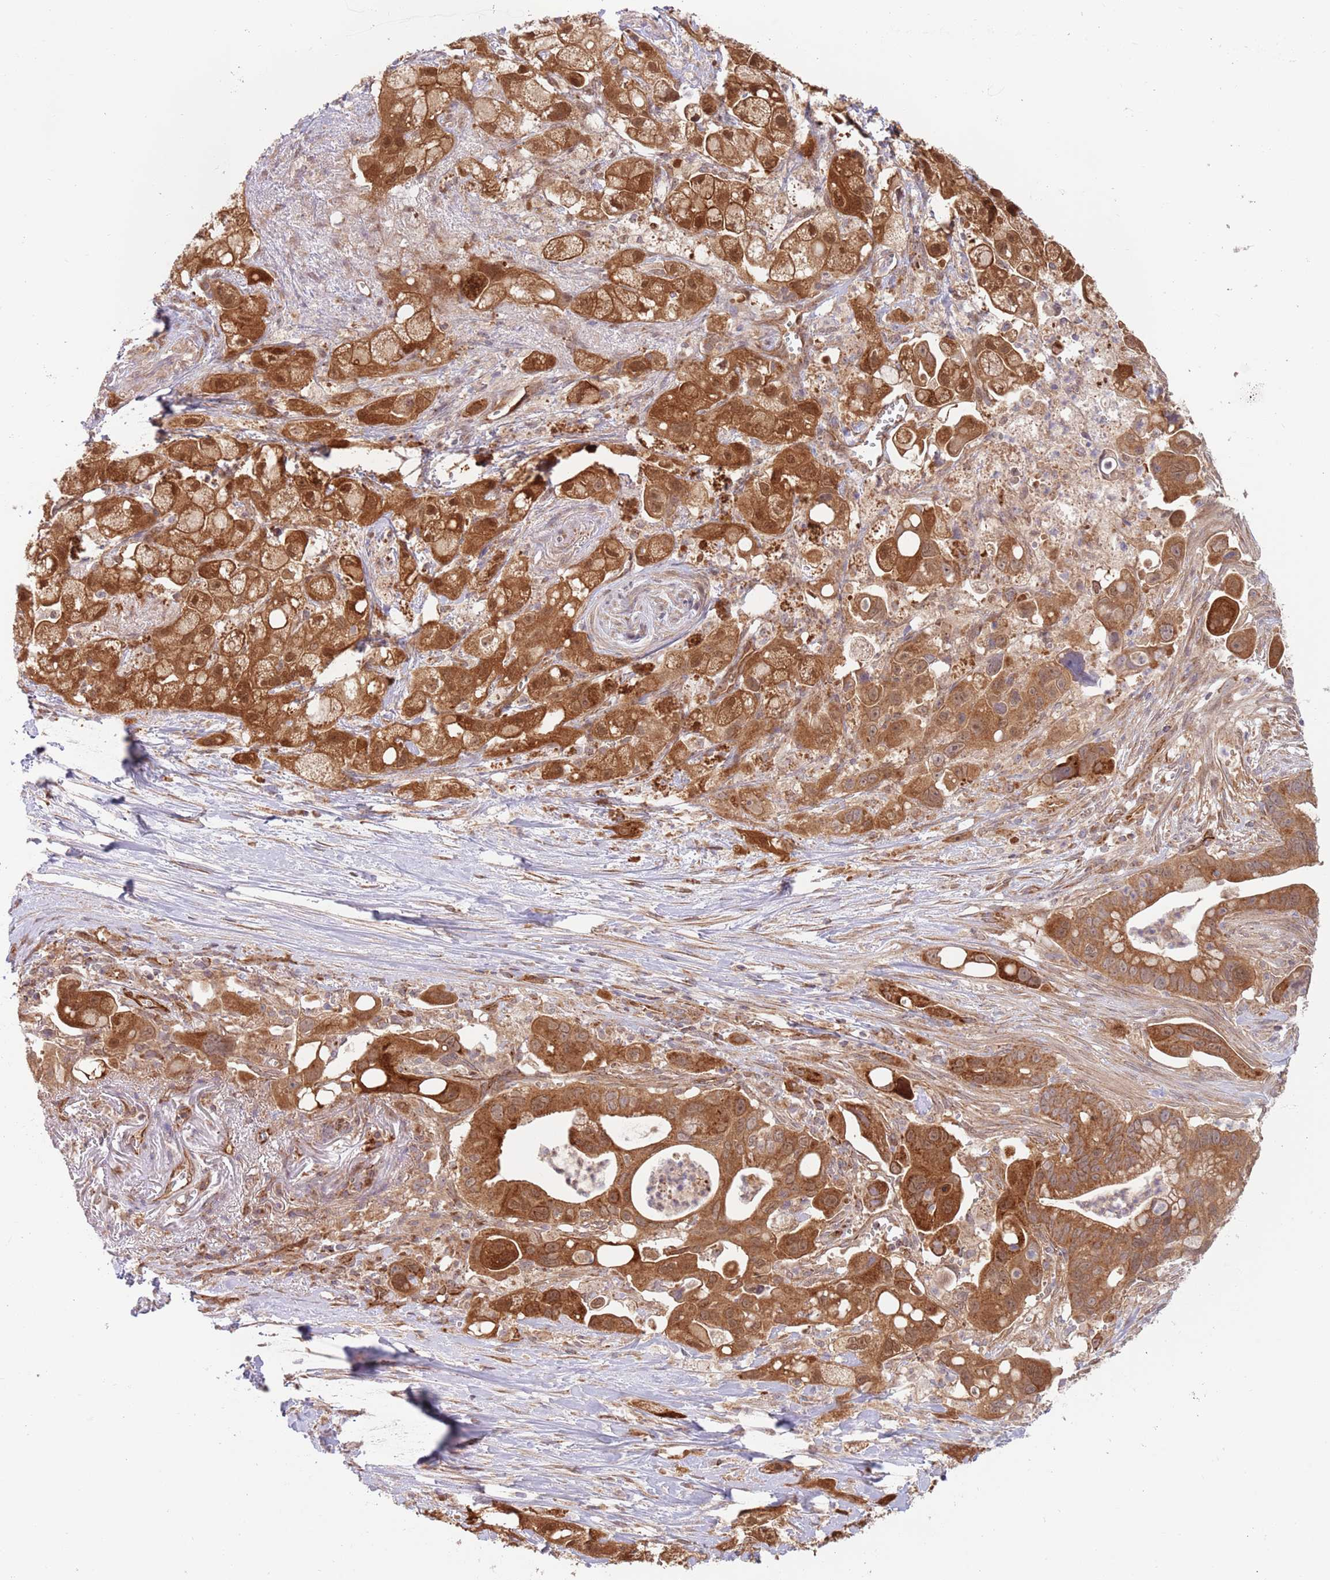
{"staining": {"intensity": "strong", "quantity": ">75%", "location": "cytoplasmic/membranous"}, "tissue": "pancreatic cancer", "cell_type": "Tumor cells", "image_type": "cancer", "snomed": [{"axis": "morphology", "description": "Adenocarcinoma, NOS"}, {"axis": "topography", "description": "Pancreas"}], "caption": "Pancreatic cancer was stained to show a protein in brown. There is high levels of strong cytoplasmic/membranous staining in approximately >75% of tumor cells. The staining was performed using DAB (3,3'-diaminobenzidine), with brown indicating positive protein expression. Nuclei are stained blue with hematoxylin.", "gene": "GUK1", "patient": {"sex": "male", "age": 68}}